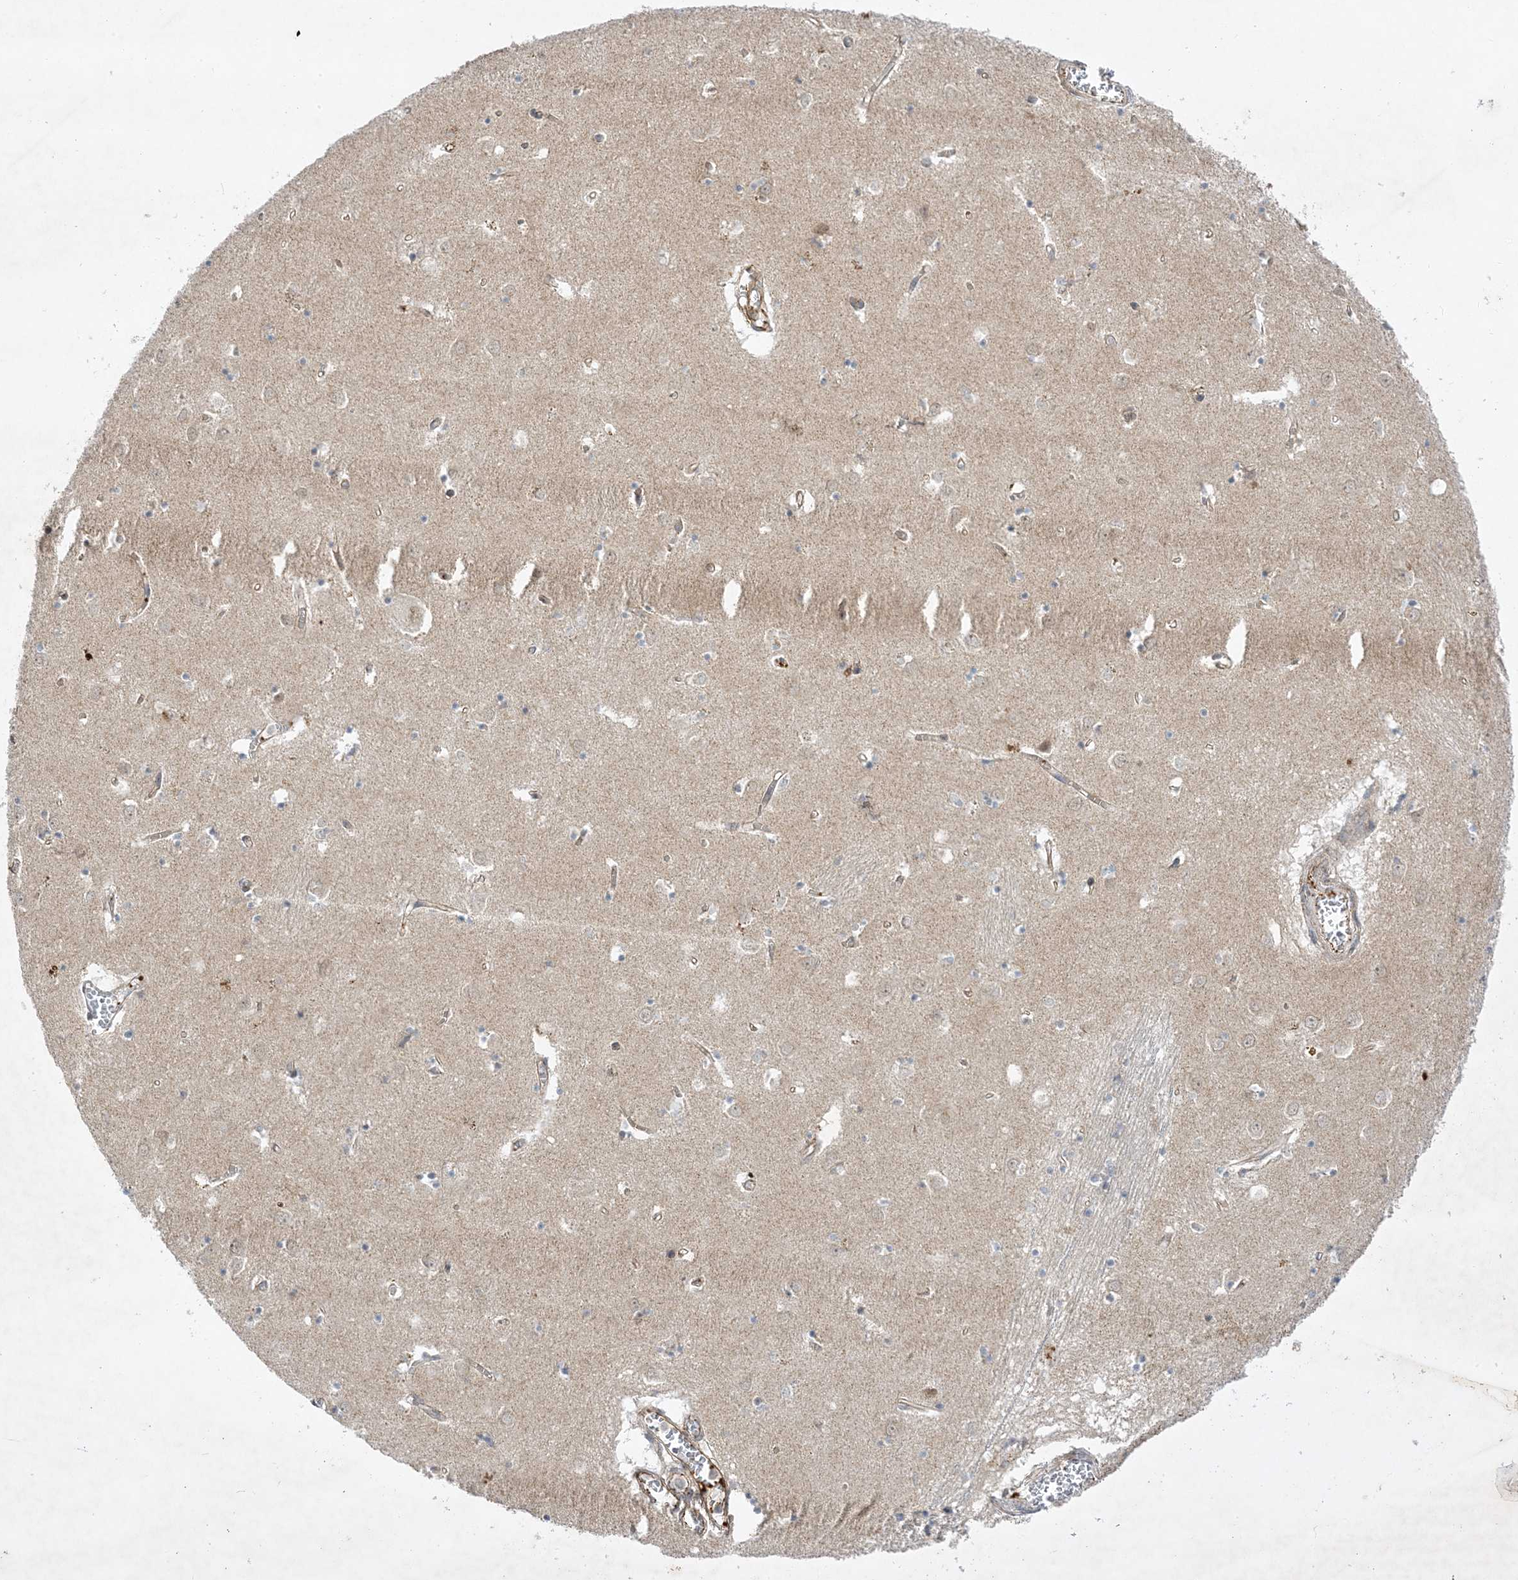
{"staining": {"intensity": "negative", "quantity": "none", "location": "none"}, "tissue": "caudate", "cell_type": "Glial cells", "image_type": "normal", "snomed": [{"axis": "morphology", "description": "Normal tissue, NOS"}, {"axis": "topography", "description": "Lateral ventricle wall"}], "caption": "This is an immunohistochemistry (IHC) photomicrograph of unremarkable caudate. There is no expression in glial cells.", "gene": "NAF1", "patient": {"sex": "male", "age": 70}}